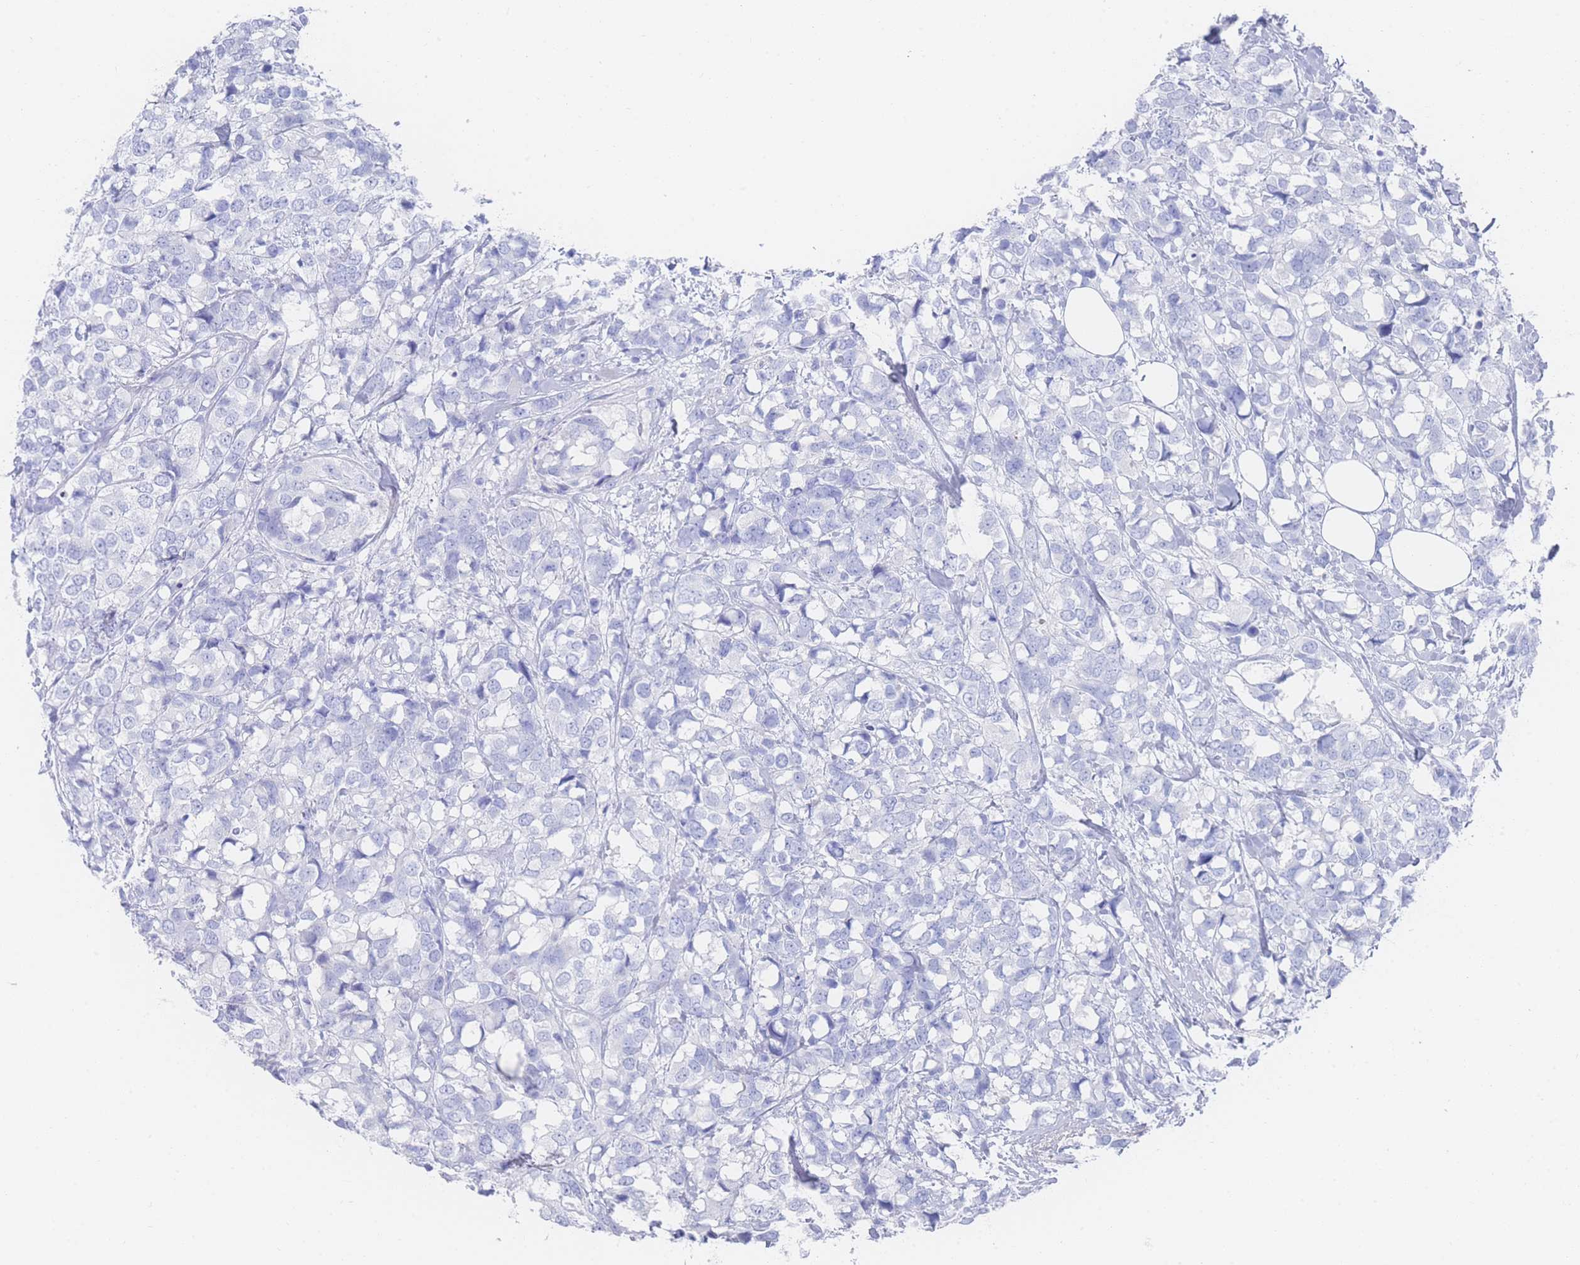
{"staining": {"intensity": "negative", "quantity": "none", "location": "none"}, "tissue": "breast cancer", "cell_type": "Tumor cells", "image_type": "cancer", "snomed": [{"axis": "morphology", "description": "Lobular carcinoma"}, {"axis": "topography", "description": "Breast"}], "caption": "Lobular carcinoma (breast) stained for a protein using immunohistochemistry (IHC) reveals no staining tumor cells.", "gene": "LRRC37A", "patient": {"sex": "female", "age": 59}}